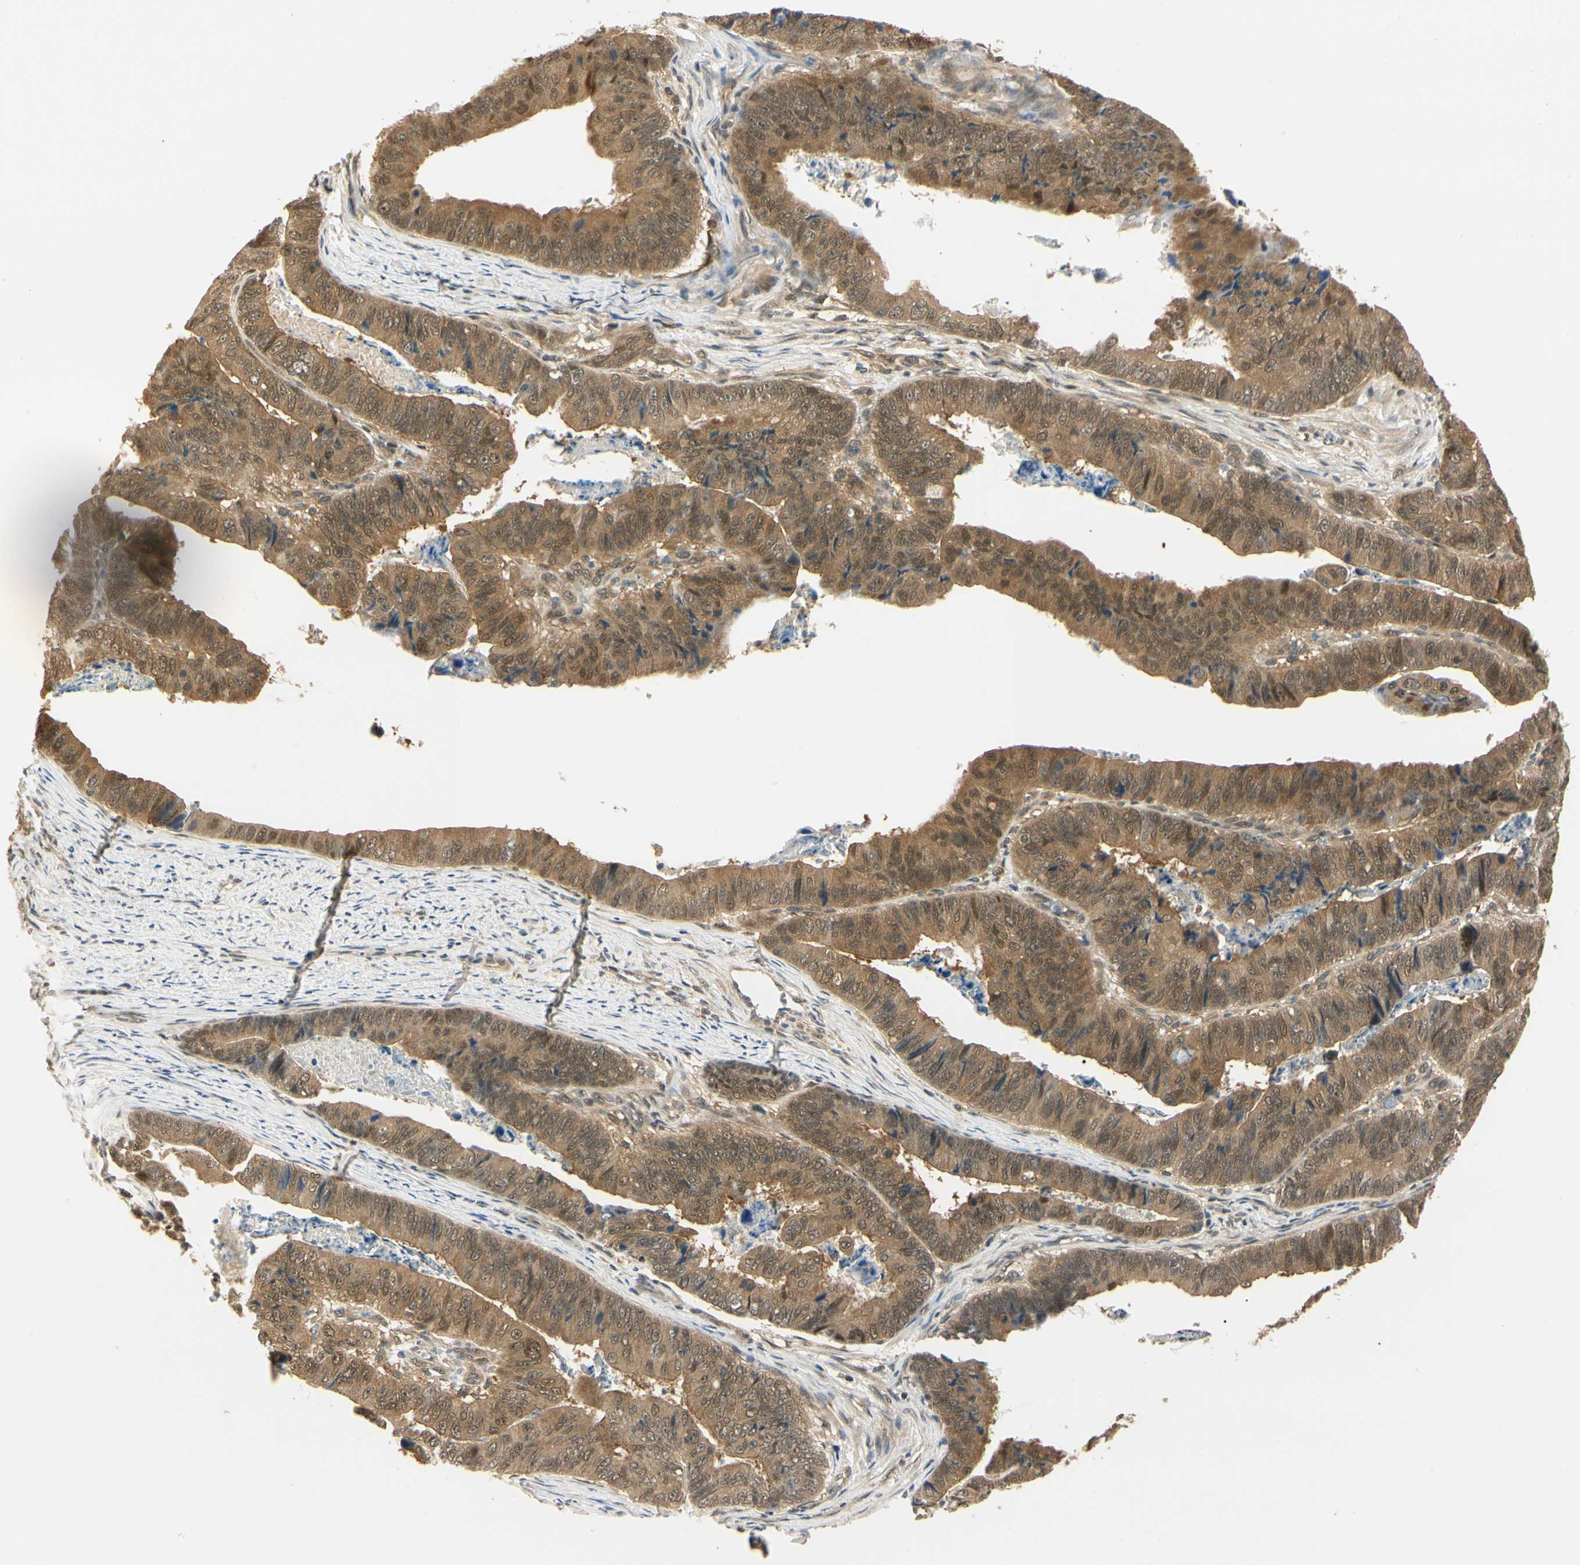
{"staining": {"intensity": "moderate", "quantity": ">75%", "location": "cytoplasmic/membranous,nuclear"}, "tissue": "stomach cancer", "cell_type": "Tumor cells", "image_type": "cancer", "snomed": [{"axis": "morphology", "description": "Adenocarcinoma, NOS"}, {"axis": "topography", "description": "Stomach, lower"}], "caption": "A brown stain highlights moderate cytoplasmic/membranous and nuclear expression of a protein in adenocarcinoma (stomach) tumor cells.", "gene": "UBE2Z", "patient": {"sex": "male", "age": 77}}